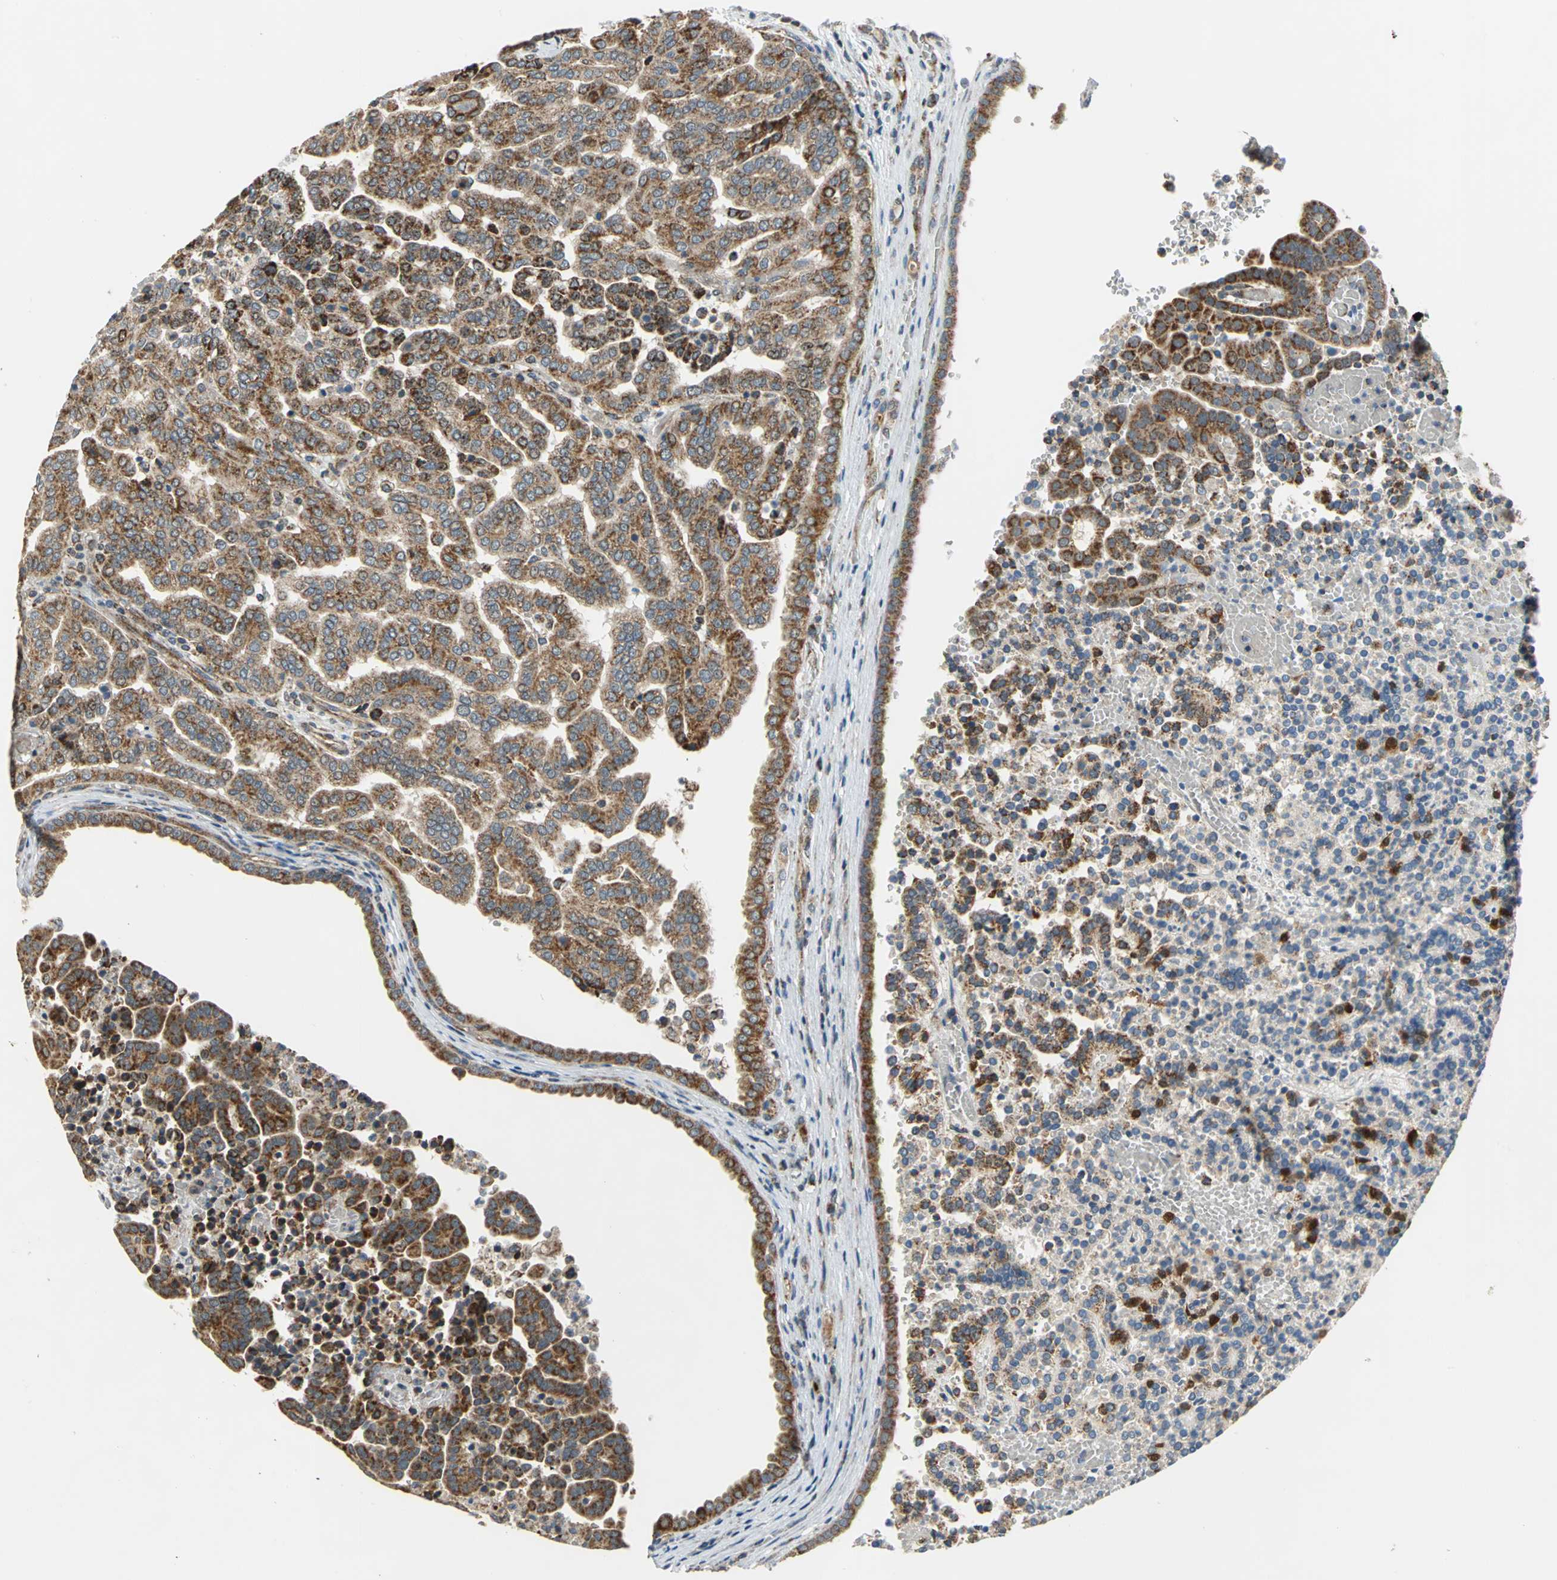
{"staining": {"intensity": "strong", "quantity": ">75%", "location": "cytoplasmic/membranous"}, "tissue": "renal cancer", "cell_type": "Tumor cells", "image_type": "cancer", "snomed": [{"axis": "morphology", "description": "Adenocarcinoma, NOS"}, {"axis": "topography", "description": "Kidney"}], "caption": "Immunohistochemistry (DAB (3,3'-diaminobenzidine)) staining of renal adenocarcinoma shows strong cytoplasmic/membranous protein staining in approximately >75% of tumor cells. (IHC, brightfield microscopy, high magnification).", "gene": "MRPS22", "patient": {"sex": "male", "age": 61}}